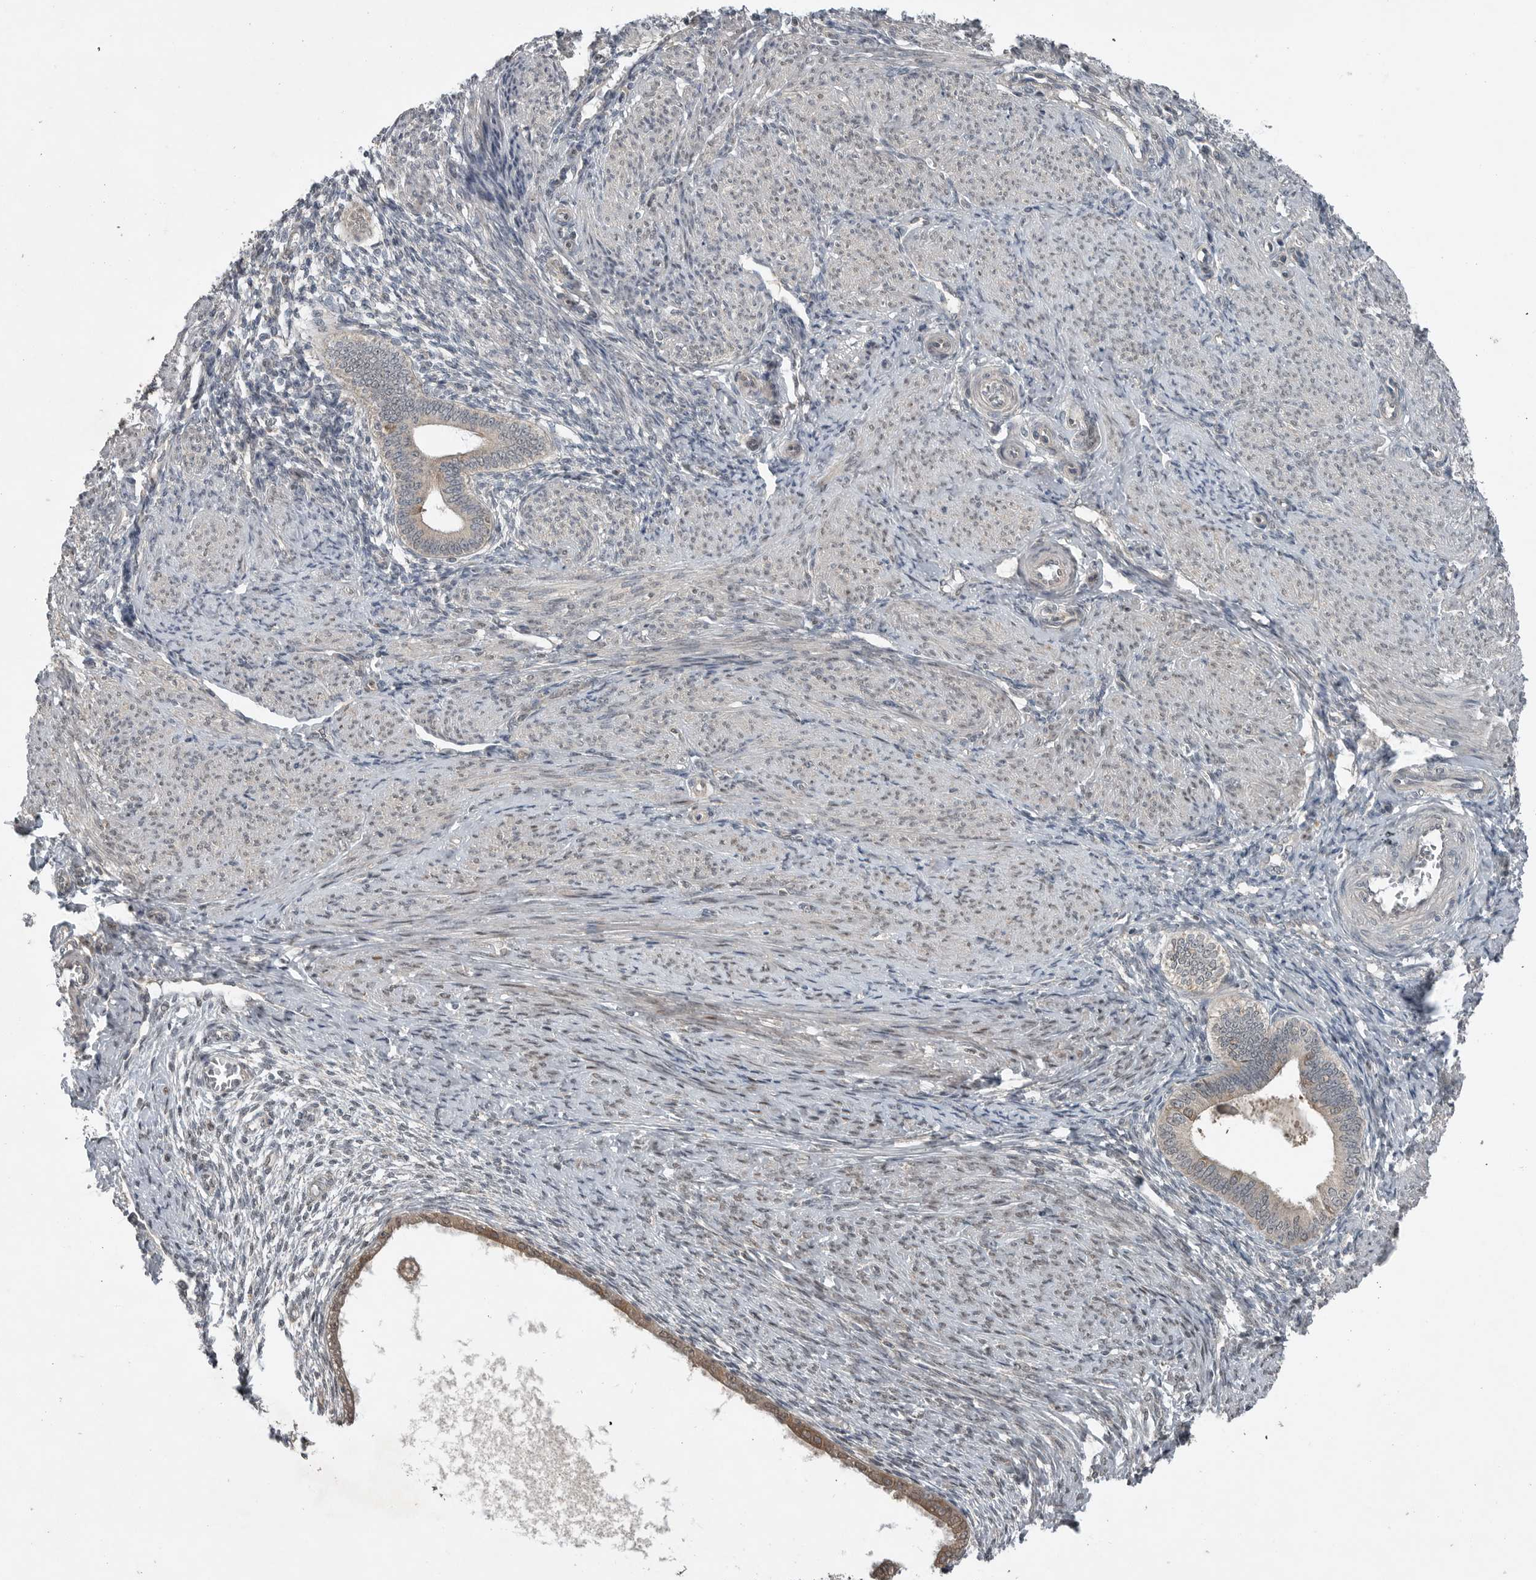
{"staining": {"intensity": "negative", "quantity": "none", "location": "none"}, "tissue": "endometrium", "cell_type": "Cells in endometrial stroma", "image_type": "normal", "snomed": [{"axis": "morphology", "description": "Normal tissue, NOS"}, {"axis": "topography", "description": "Endometrium"}], "caption": "Human endometrium stained for a protein using IHC reveals no positivity in cells in endometrial stroma.", "gene": "MFAP3L", "patient": {"sex": "female", "age": 42}}